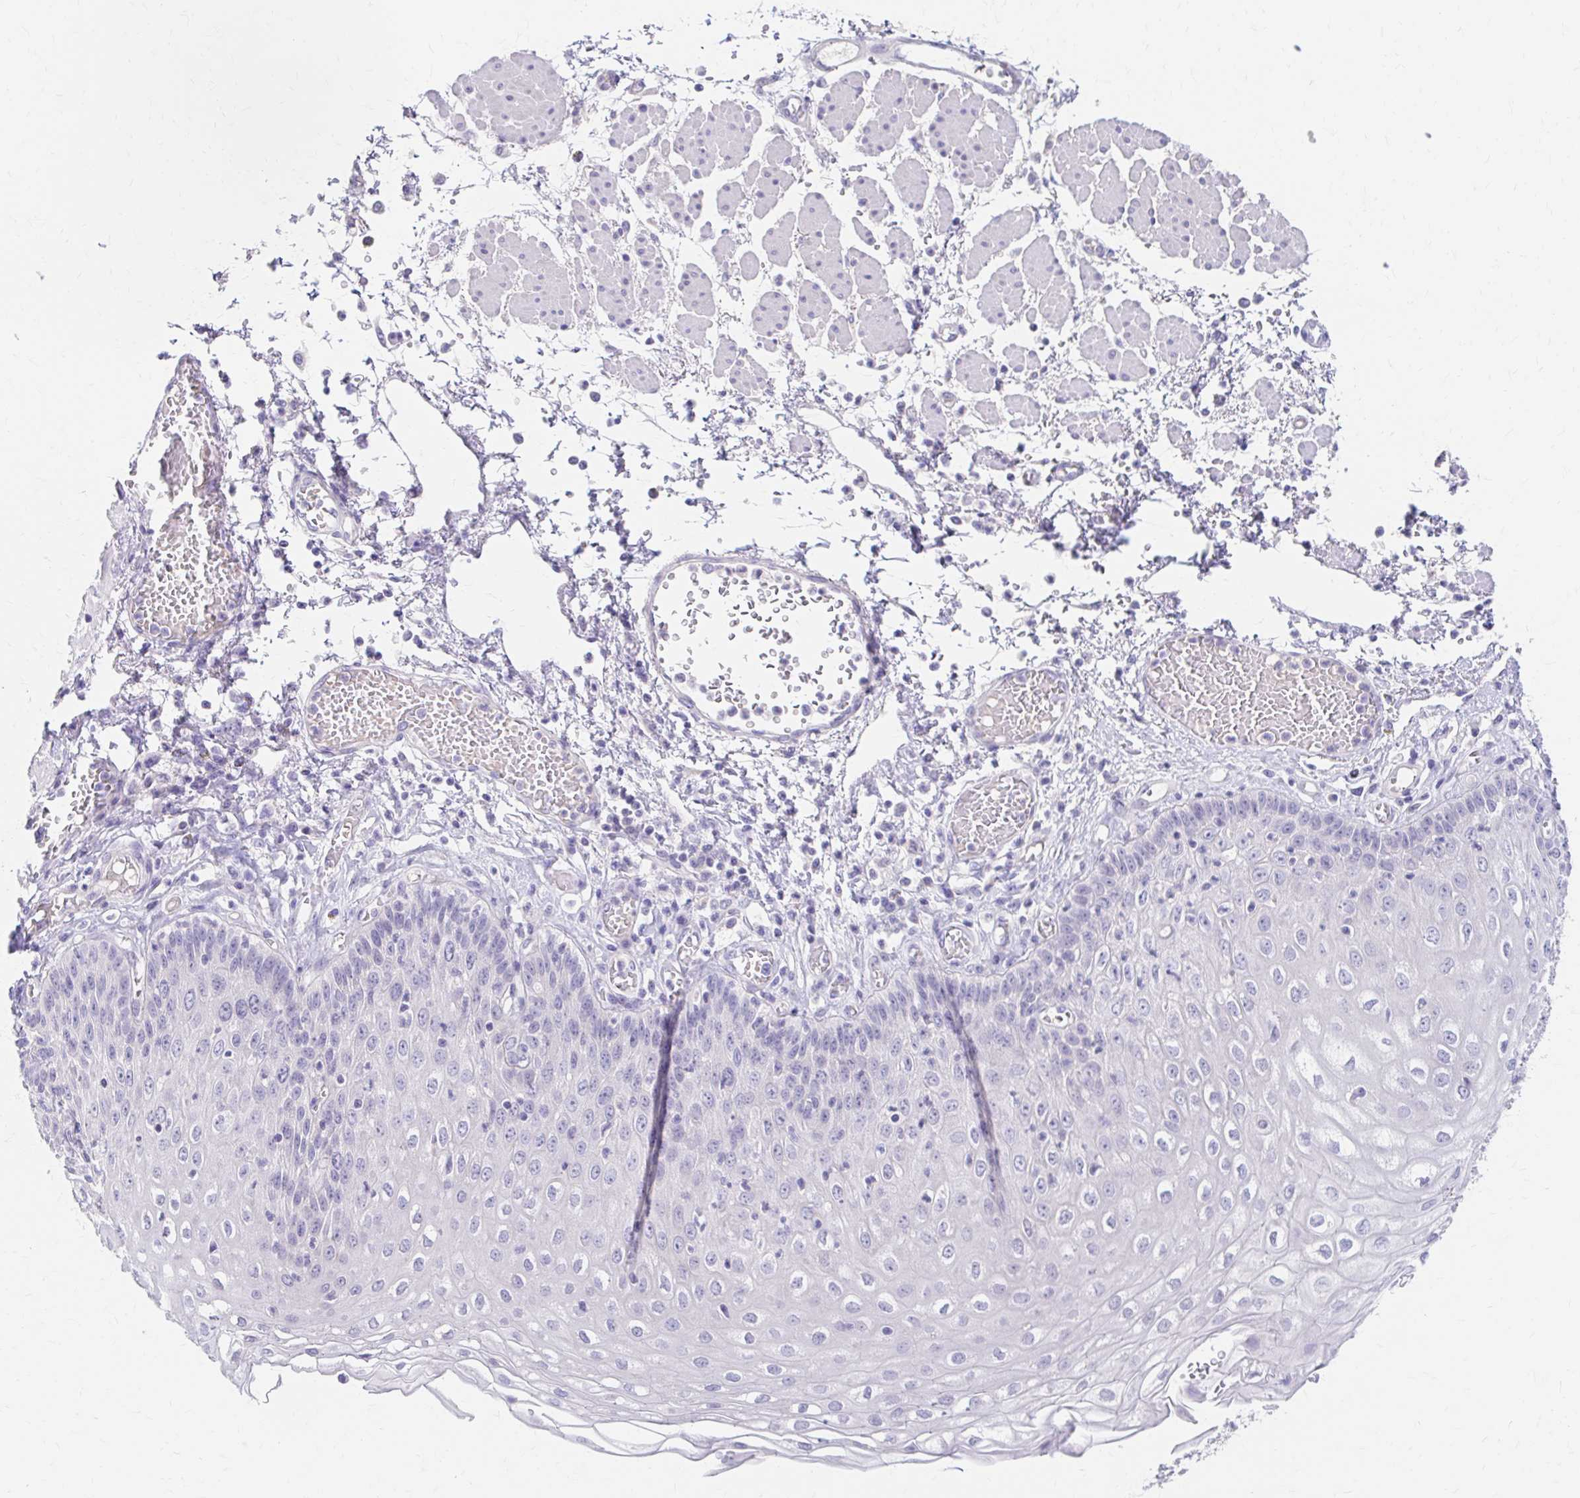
{"staining": {"intensity": "negative", "quantity": "none", "location": "none"}, "tissue": "esophagus", "cell_type": "Squamous epithelial cells", "image_type": "normal", "snomed": [{"axis": "morphology", "description": "Normal tissue, NOS"}, {"axis": "morphology", "description": "Adenocarcinoma, NOS"}, {"axis": "topography", "description": "Esophagus"}], "caption": "A high-resolution micrograph shows immunohistochemistry staining of benign esophagus, which exhibits no significant expression in squamous epithelial cells.", "gene": "AZGP1", "patient": {"sex": "male", "age": 81}}